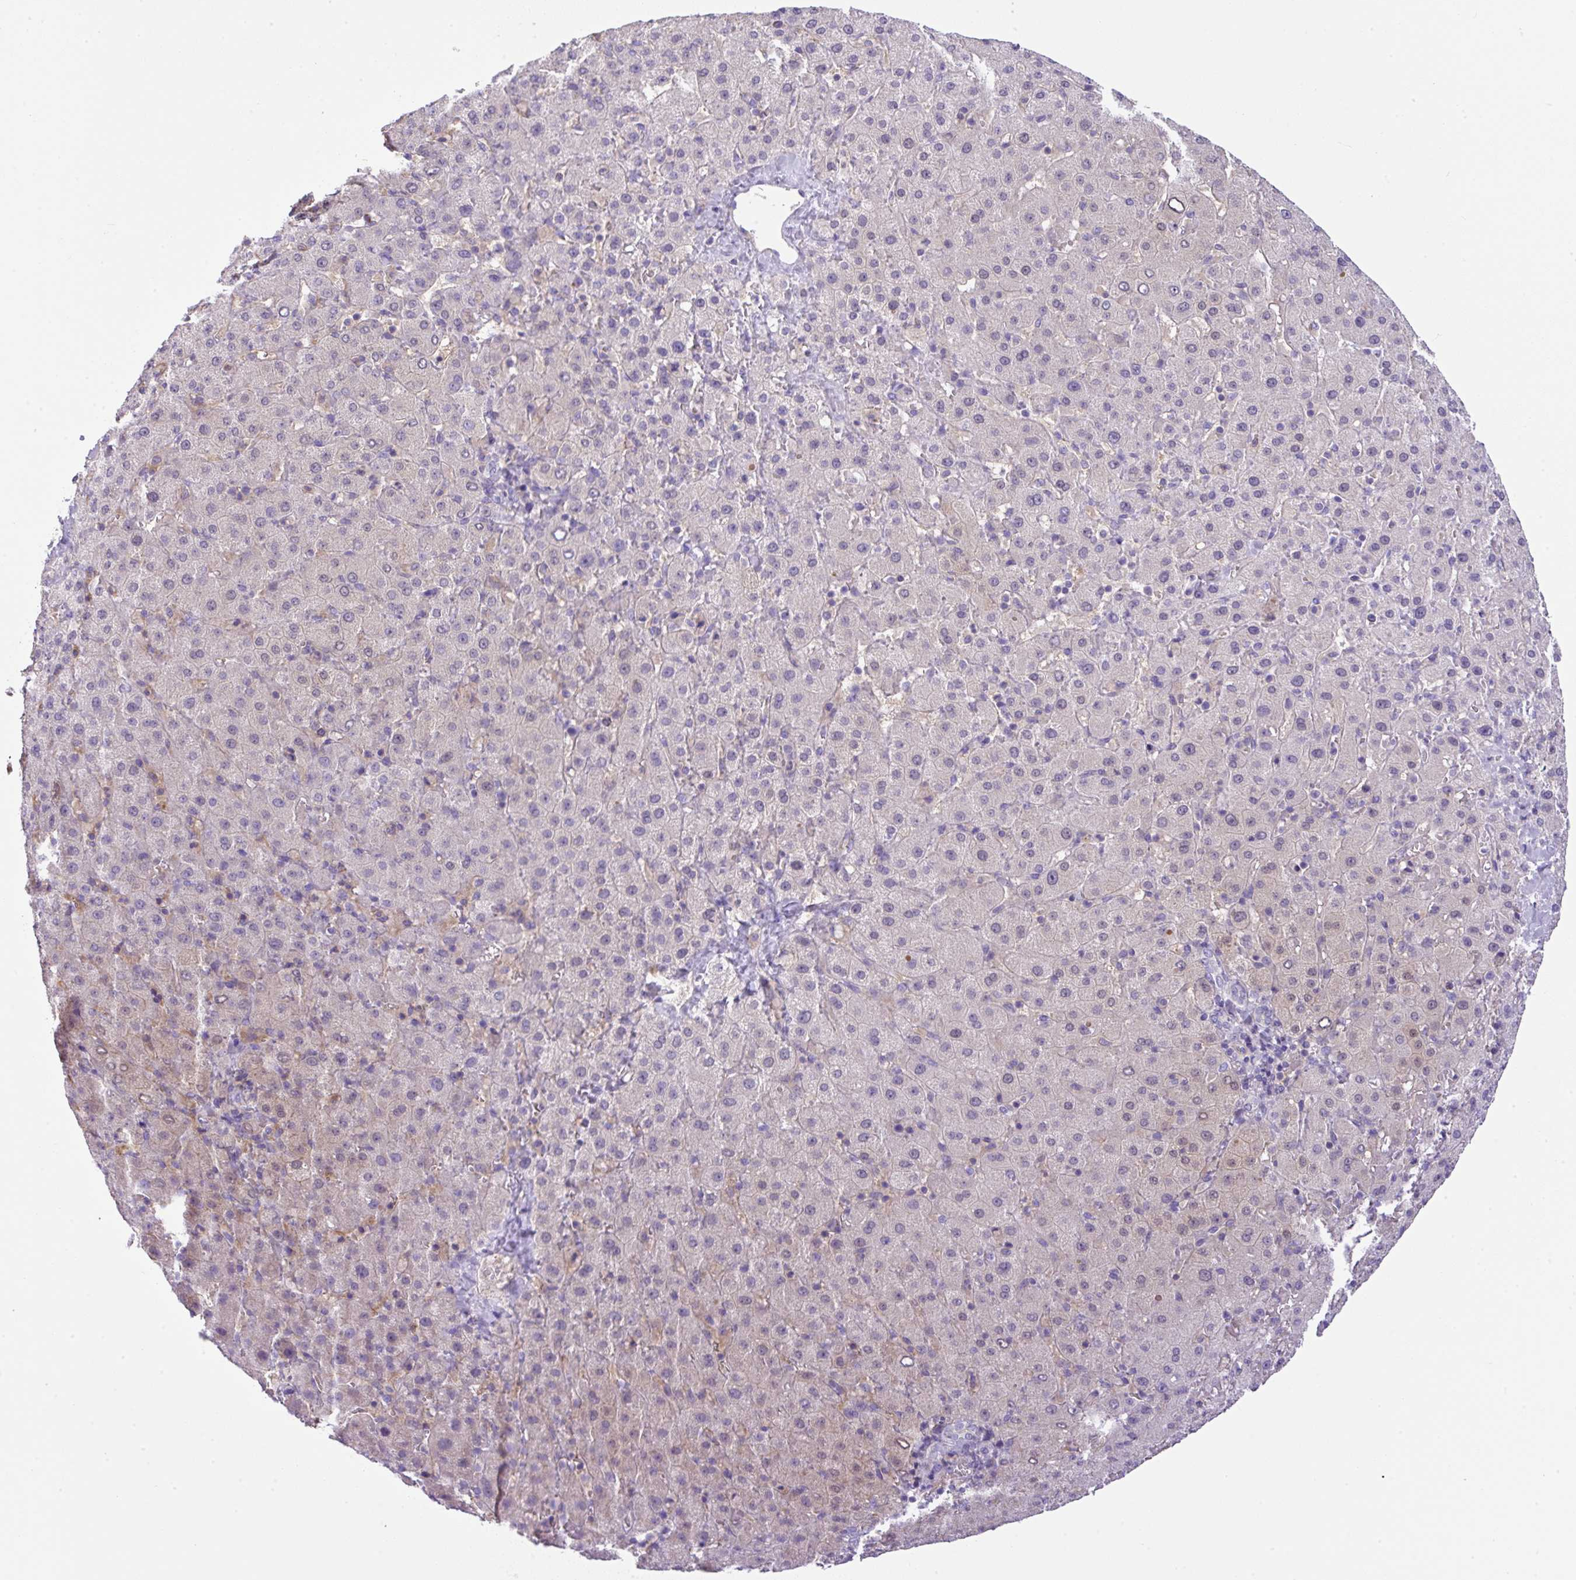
{"staining": {"intensity": "negative", "quantity": "none", "location": "none"}, "tissue": "liver cancer", "cell_type": "Tumor cells", "image_type": "cancer", "snomed": [{"axis": "morphology", "description": "Carcinoma, Hepatocellular, NOS"}, {"axis": "topography", "description": "Liver"}], "caption": "Tumor cells show no significant staining in liver hepatocellular carcinoma.", "gene": "NPTN", "patient": {"sex": "female", "age": 58}}